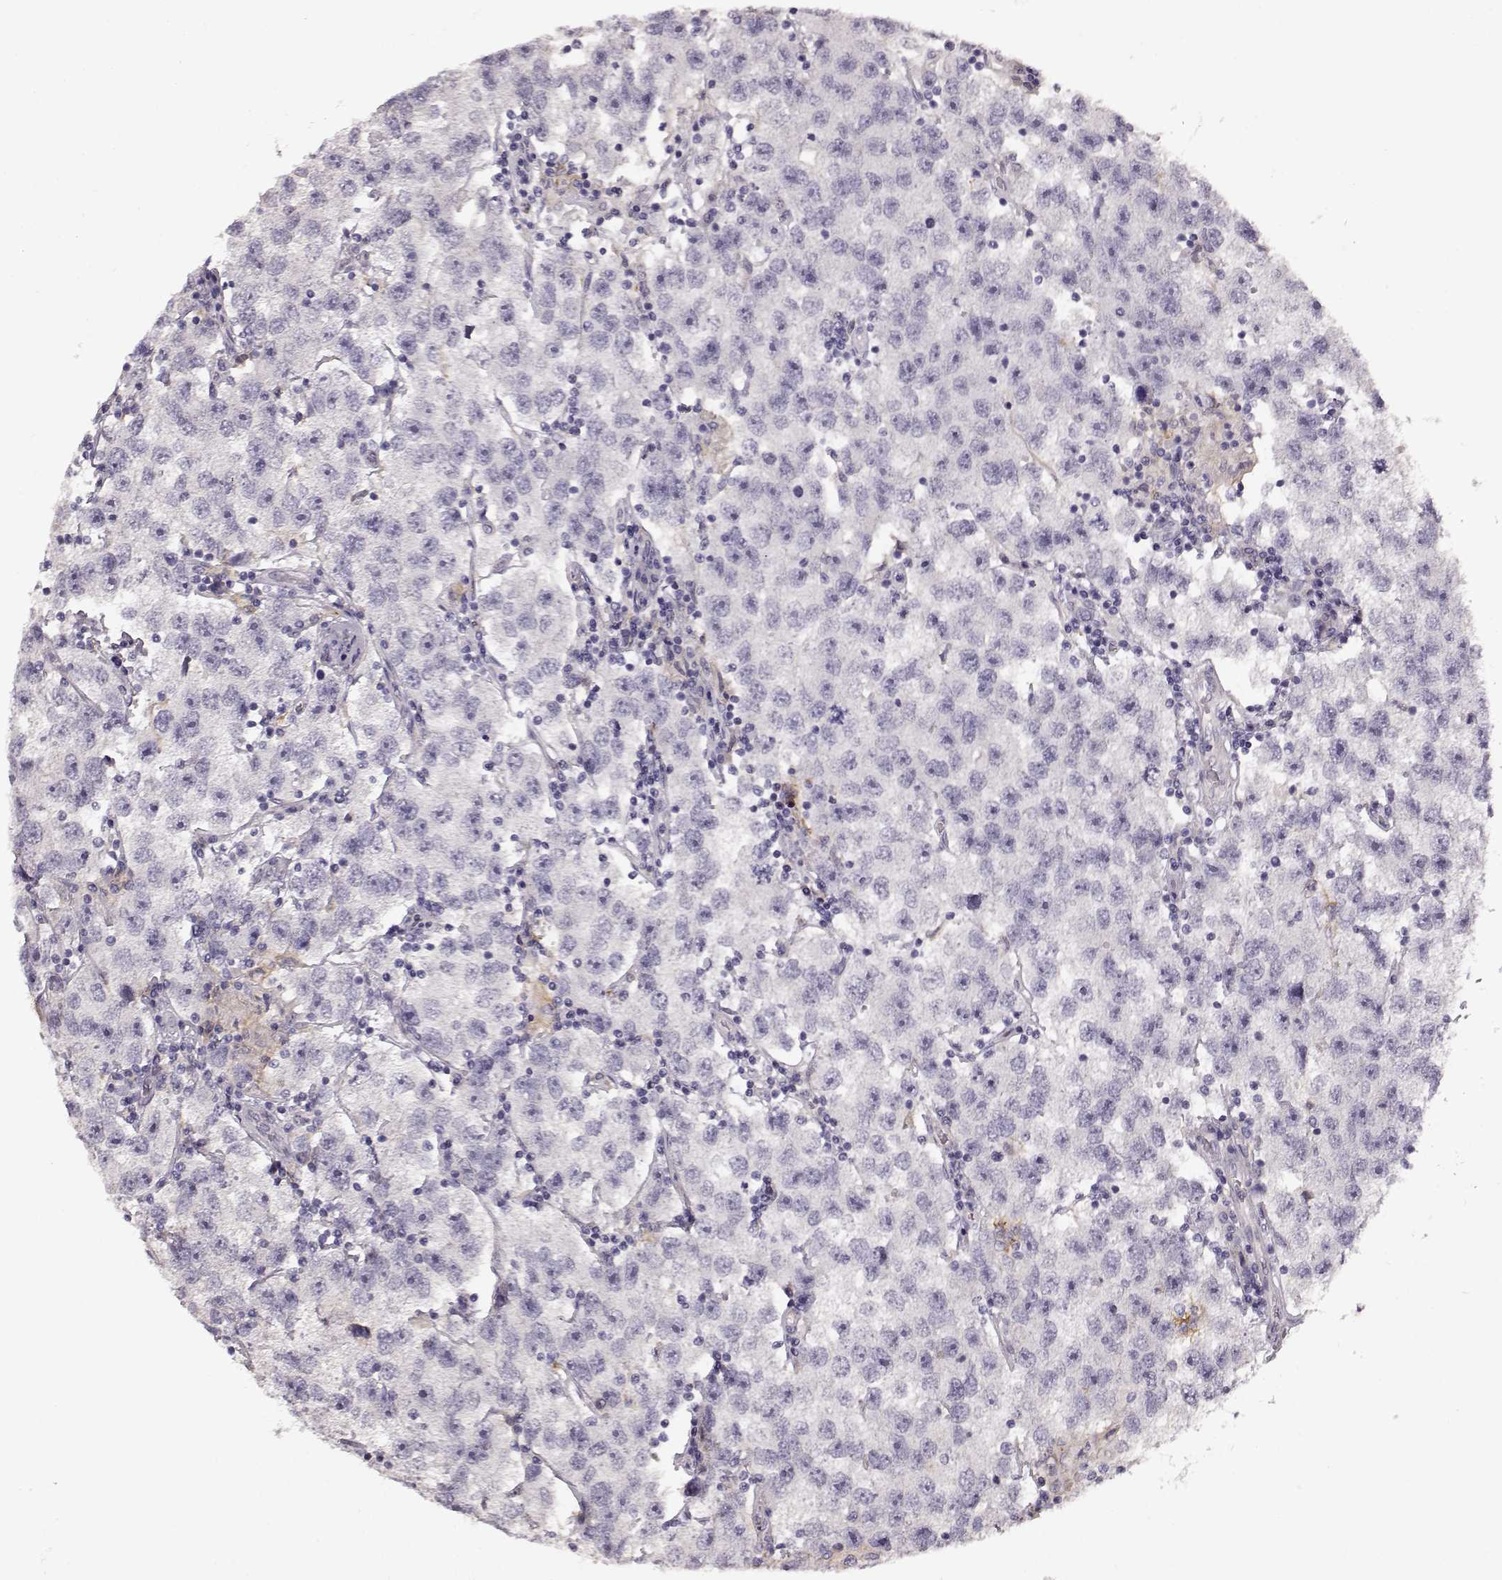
{"staining": {"intensity": "negative", "quantity": "none", "location": "none"}, "tissue": "testis cancer", "cell_type": "Tumor cells", "image_type": "cancer", "snomed": [{"axis": "morphology", "description": "Seminoma, NOS"}, {"axis": "topography", "description": "Testis"}], "caption": "This is an IHC histopathology image of testis cancer (seminoma). There is no positivity in tumor cells.", "gene": "GPR50", "patient": {"sex": "male", "age": 26}}